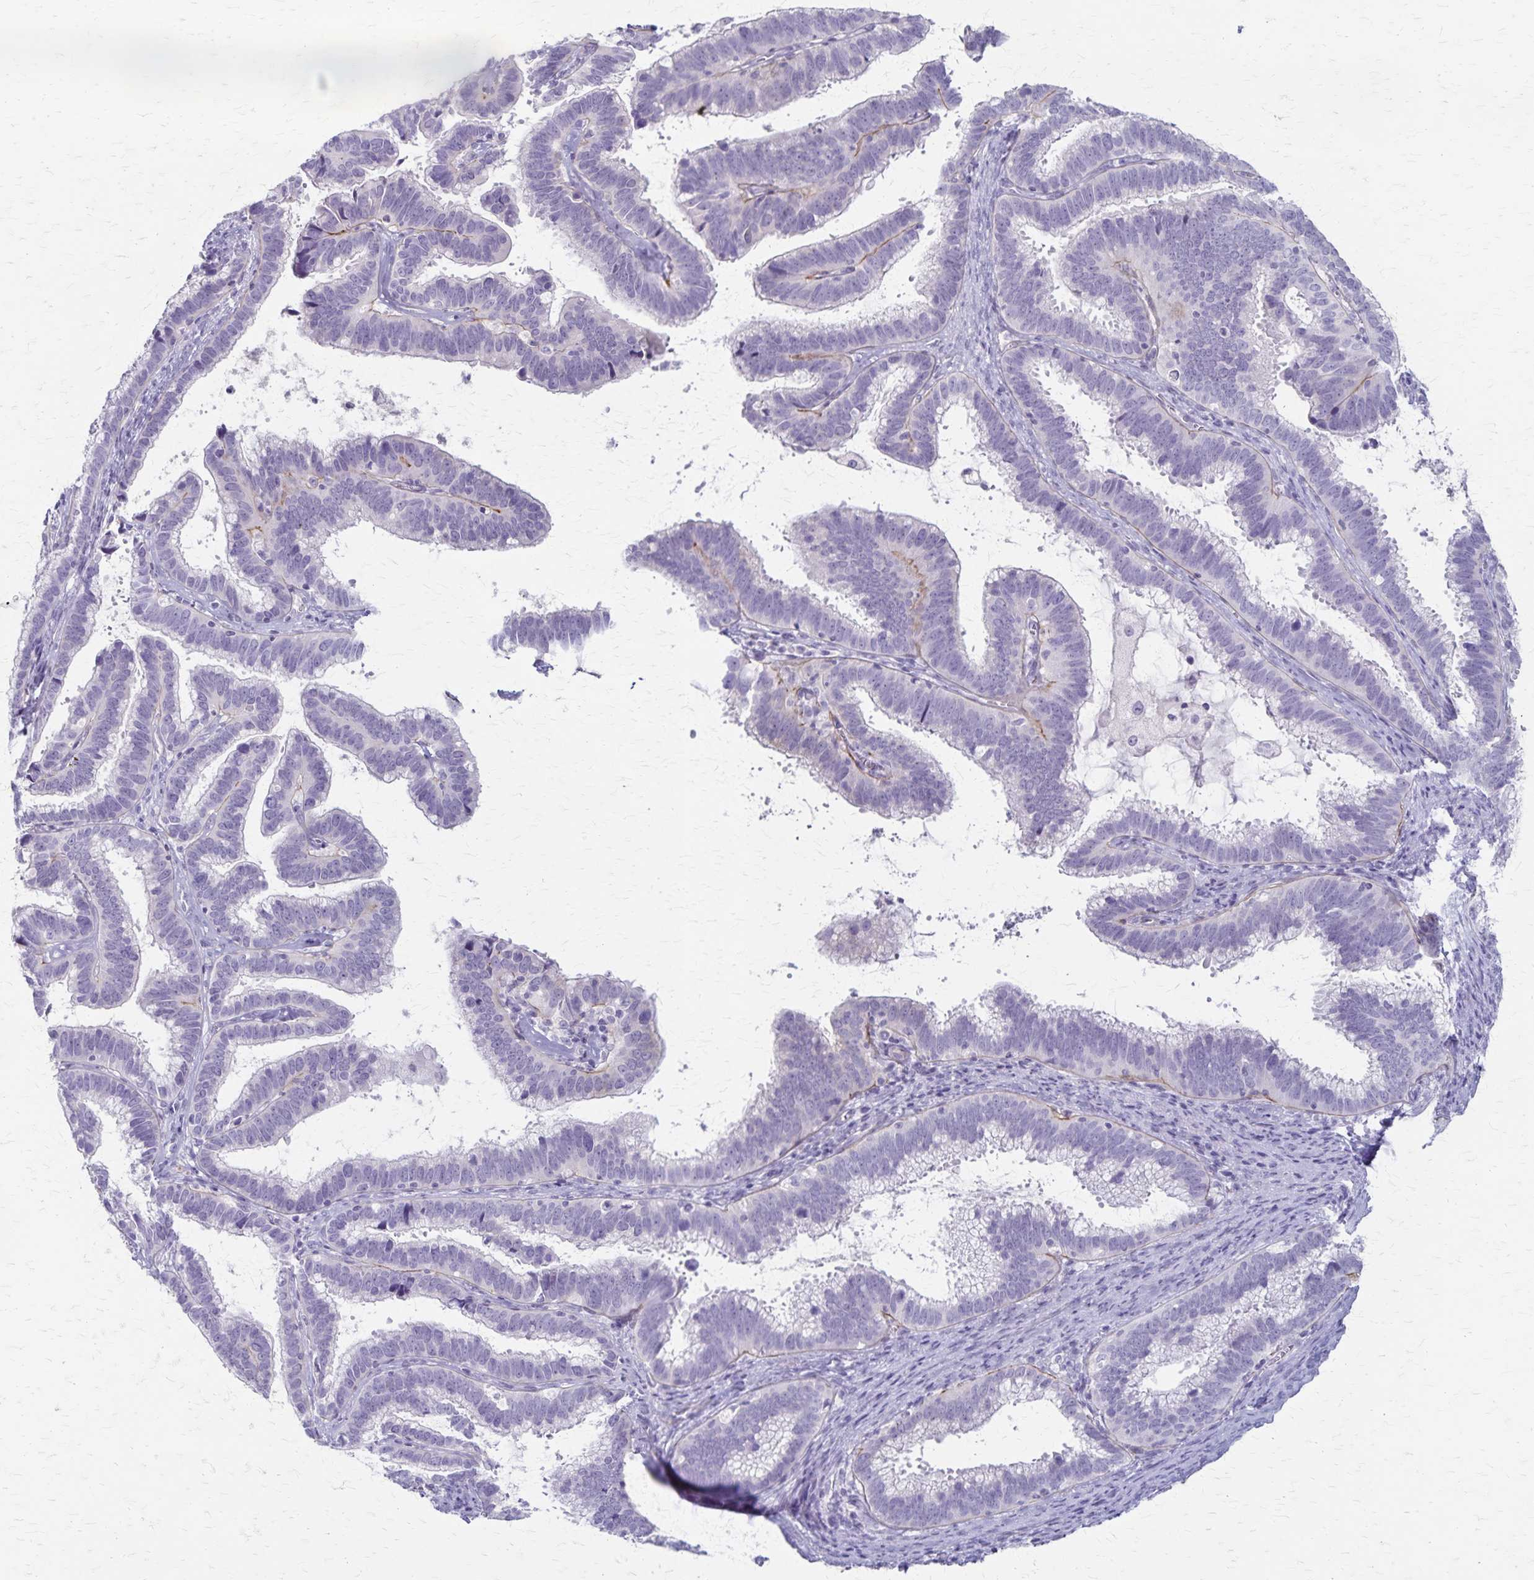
{"staining": {"intensity": "negative", "quantity": "none", "location": "none"}, "tissue": "cervical cancer", "cell_type": "Tumor cells", "image_type": "cancer", "snomed": [{"axis": "morphology", "description": "Adenocarcinoma, NOS"}, {"axis": "topography", "description": "Cervix"}], "caption": "Protein analysis of cervical cancer (adenocarcinoma) reveals no significant positivity in tumor cells.", "gene": "RASL10B", "patient": {"sex": "female", "age": 61}}